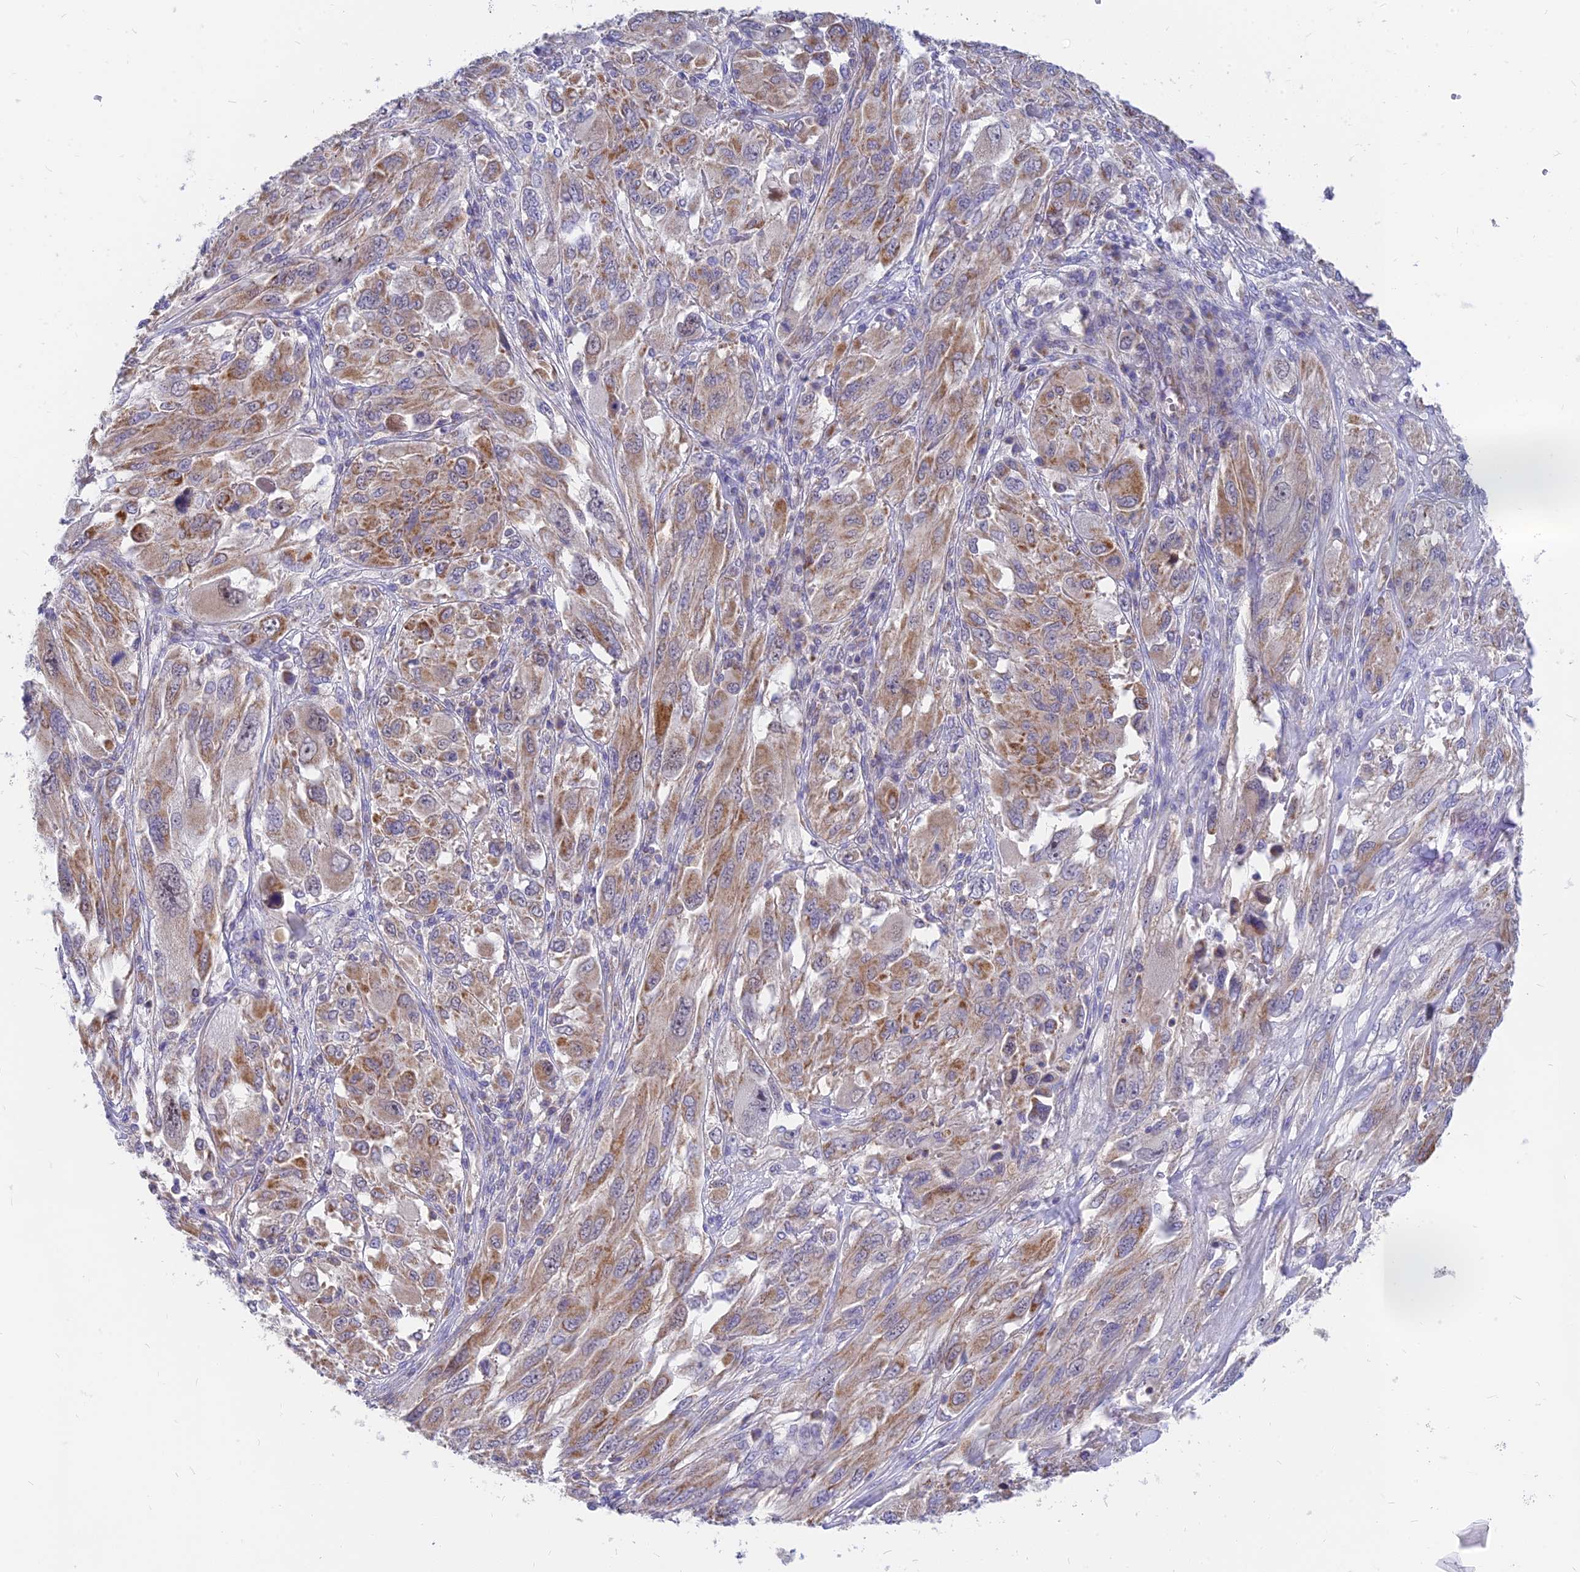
{"staining": {"intensity": "moderate", "quantity": ">75%", "location": "cytoplasmic/membranous"}, "tissue": "melanoma", "cell_type": "Tumor cells", "image_type": "cancer", "snomed": [{"axis": "morphology", "description": "Malignant melanoma, NOS"}, {"axis": "topography", "description": "Skin"}], "caption": "Protein analysis of malignant melanoma tissue exhibits moderate cytoplasmic/membranous positivity in approximately >75% of tumor cells.", "gene": "MRPL15", "patient": {"sex": "female", "age": 91}}